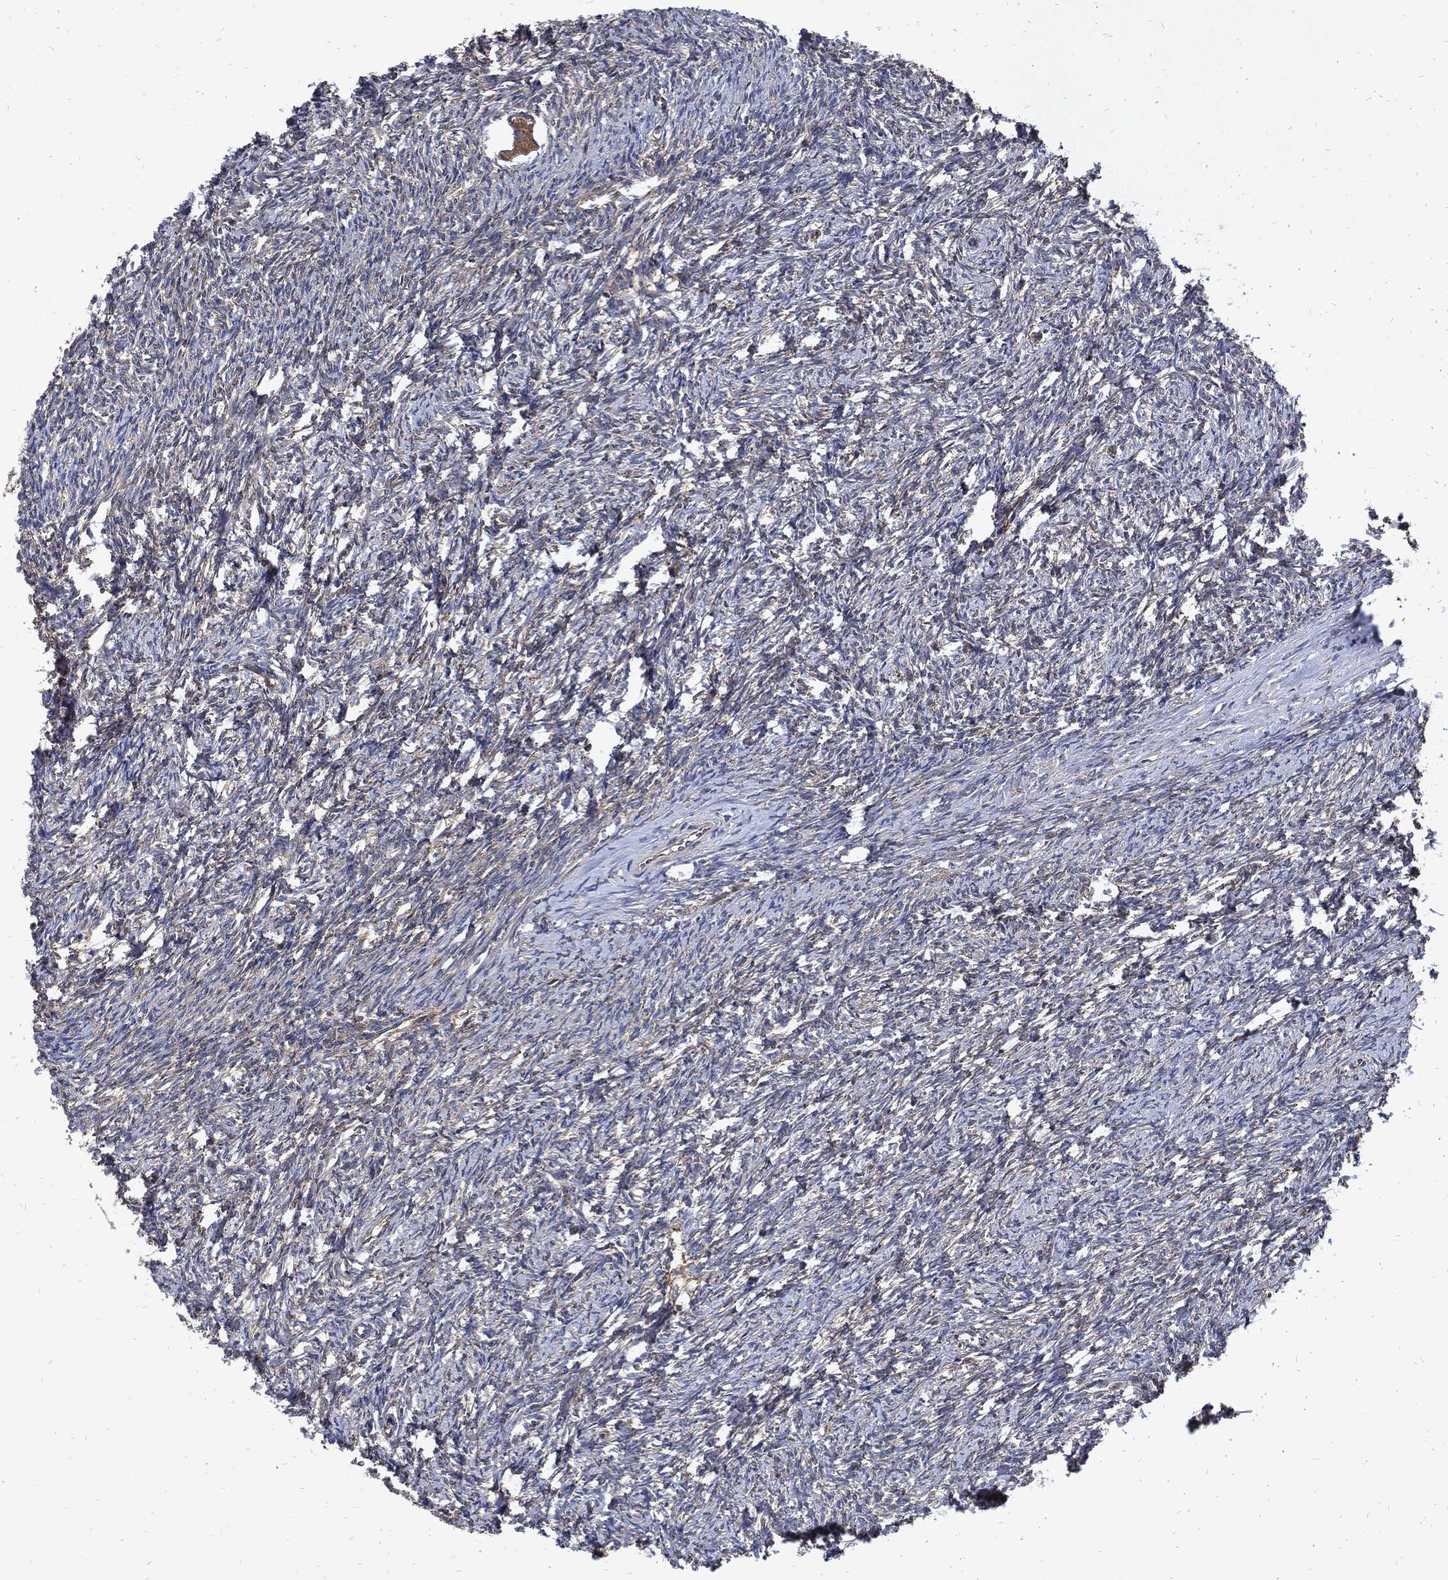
{"staining": {"intensity": "moderate", "quantity": ">75%", "location": "cytoplasmic/membranous"}, "tissue": "ovary", "cell_type": "Follicle cells", "image_type": "normal", "snomed": [{"axis": "morphology", "description": "Normal tissue, NOS"}, {"axis": "topography", "description": "Fallopian tube"}, {"axis": "topography", "description": "Ovary"}], "caption": "The image shows a brown stain indicating the presence of a protein in the cytoplasmic/membranous of follicle cells in ovary. Nuclei are stained in blue.", "gene": "DCTN1", "patient": {"sex": "female", "age": 33}}